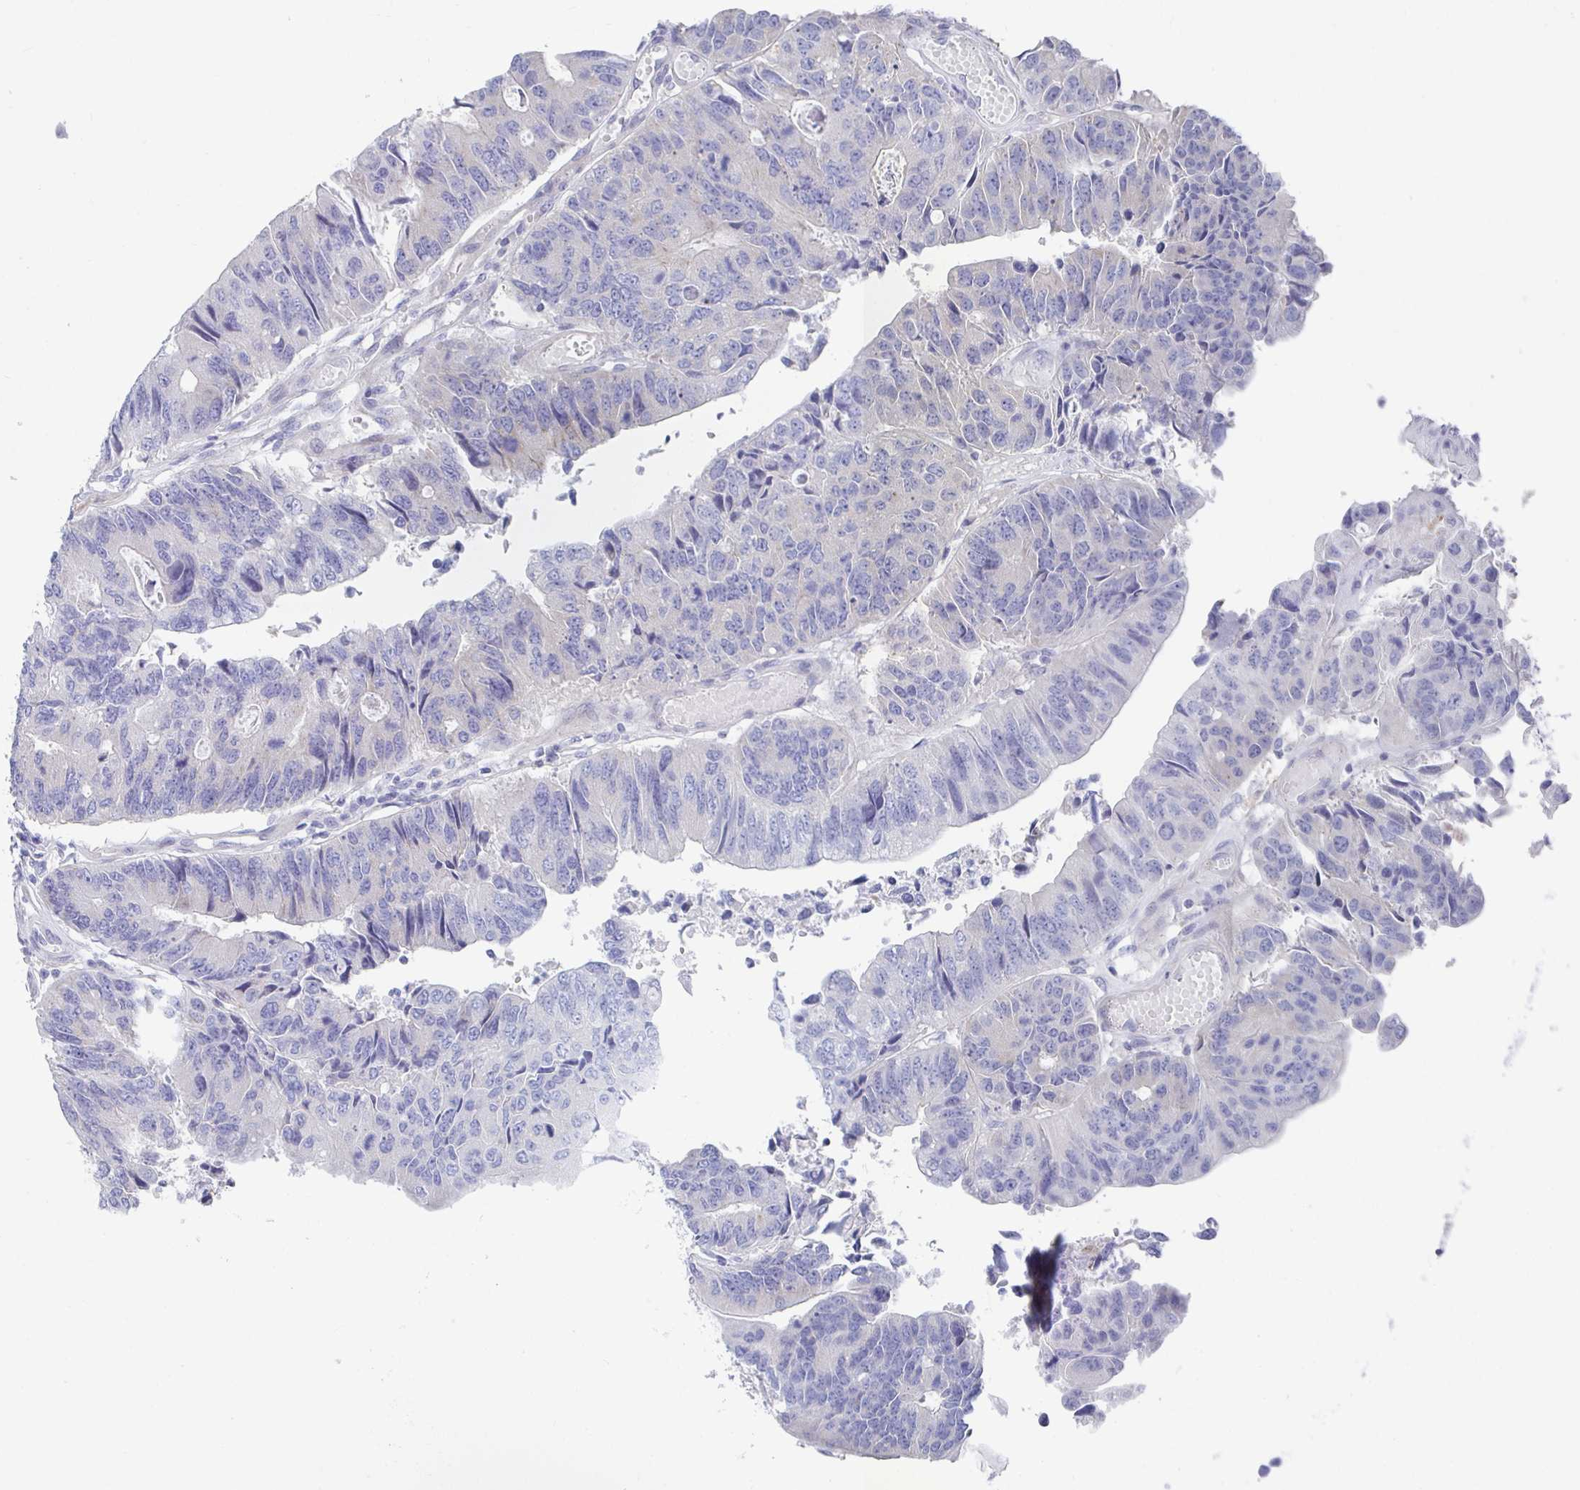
{"staining": {"intensity": "negative", "quantity": "none", "location": "none"}, "tissue": "colorectal cancer", "cell_type": "Tumor cells", "image_type": "cancer", "snomed": [{"axis": "morphology", "description": "Adenocarcinoma, NOS"}, {"axis": "topography", "description": "Colon"}], "caption": "DAB (3,3'-diaminobenzidine) immunohistochemical staining of colorectal cancer exhibits no significant staining in tumor cells.", "gene": "ZFP82", "patient": {"sex": "female", "age": 67}}